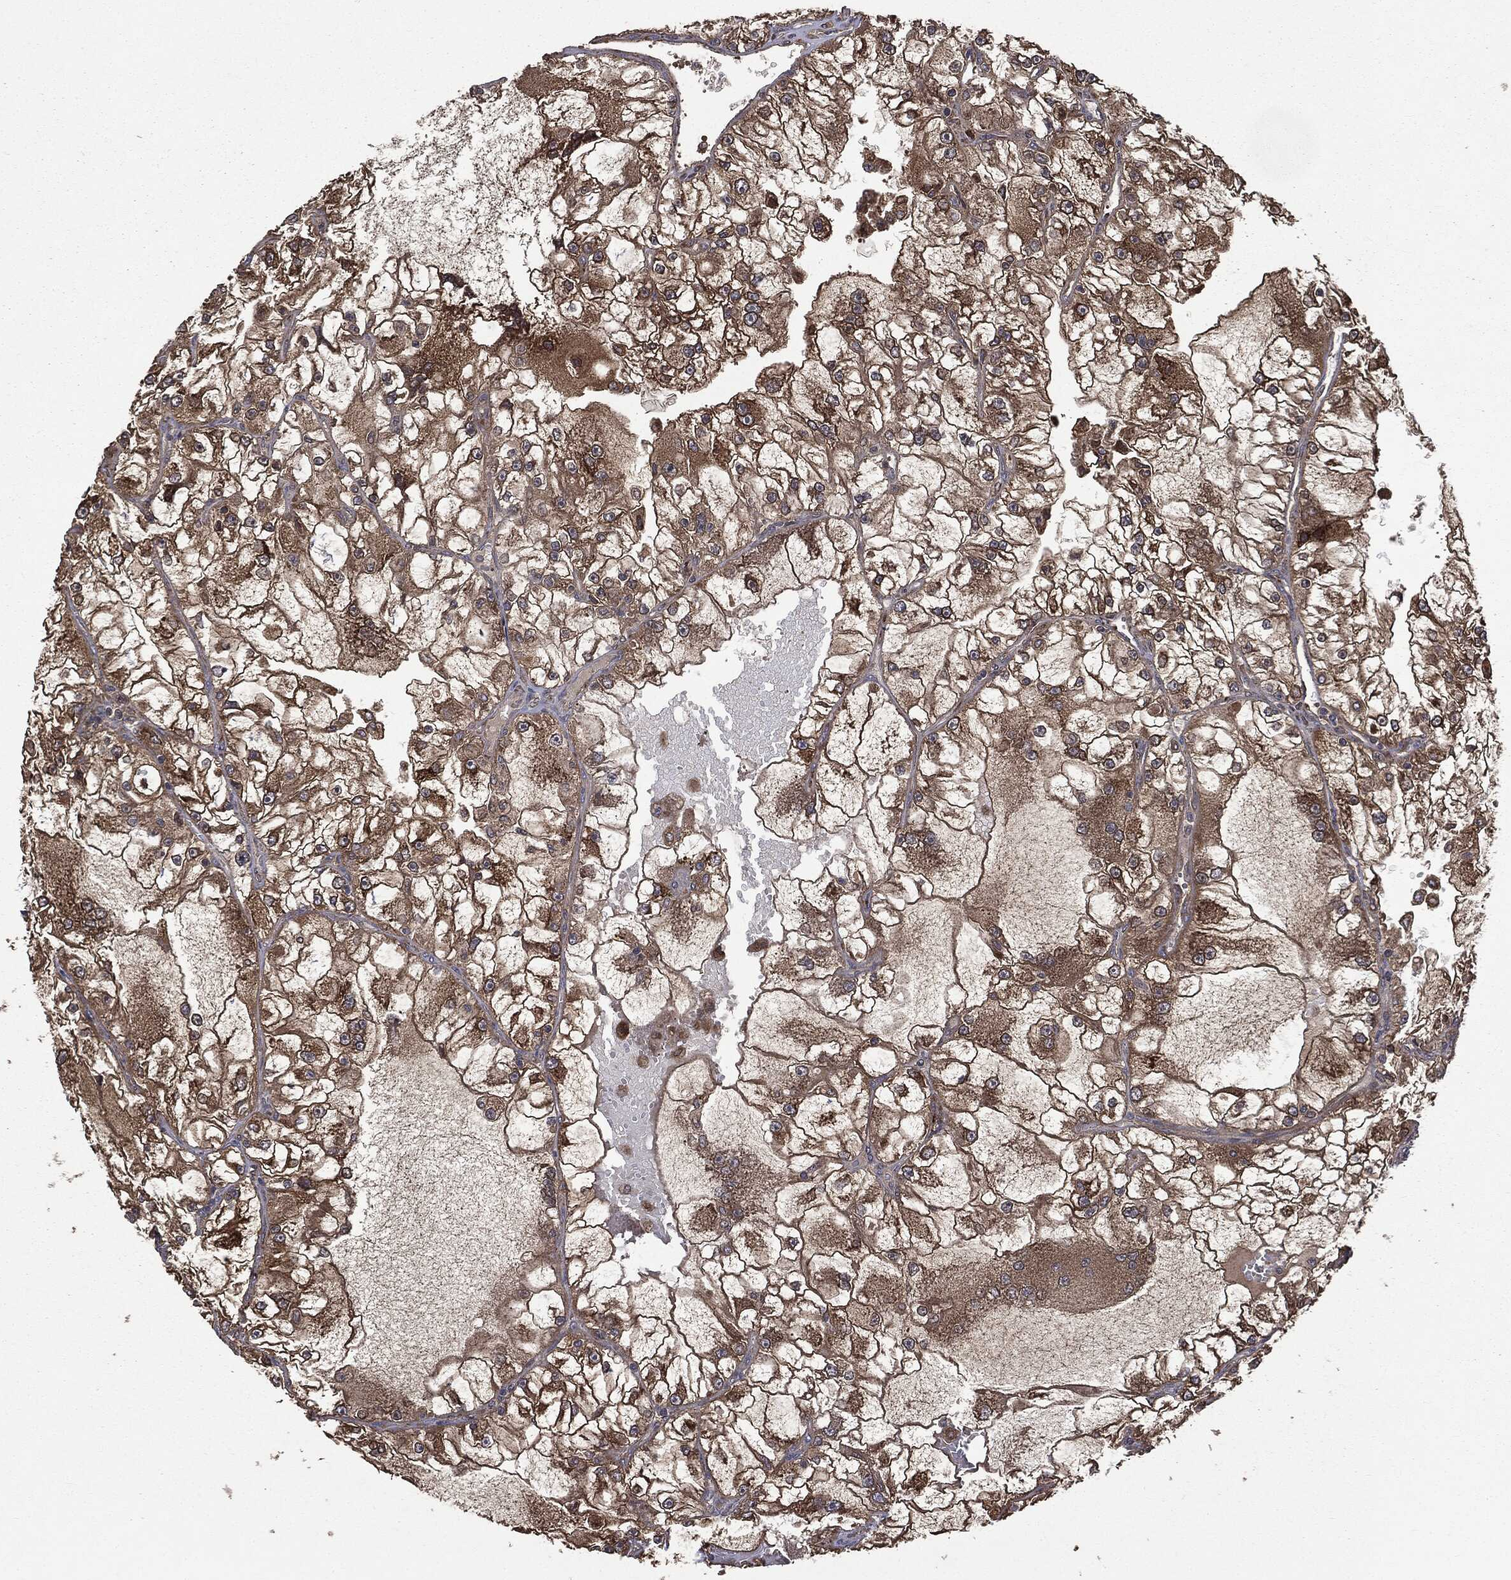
{"staining": {"intensity": "strong", "quantity": ">75%", "location": "cytoplasmic/membranous"}, "tissue": "renal cancer", "cell_type": "Tumor cells", "image_type": "cancer", "snomed": [{"axis": "morphology", "description": "Adenocarcinoma, NOS"}, {"axis": "topography", "description": "Kidney"}], "caption": "Immunohistochemical staining of human renal cancer exhibits high levels of strong cytoplasmic/membranous protein positivity in about >75% of tumor cells. The protein is shown in brown color, while the nuclei are stained blue.", "gene": "PLOD3", "patient": {"sex": "female", "age": 72}}